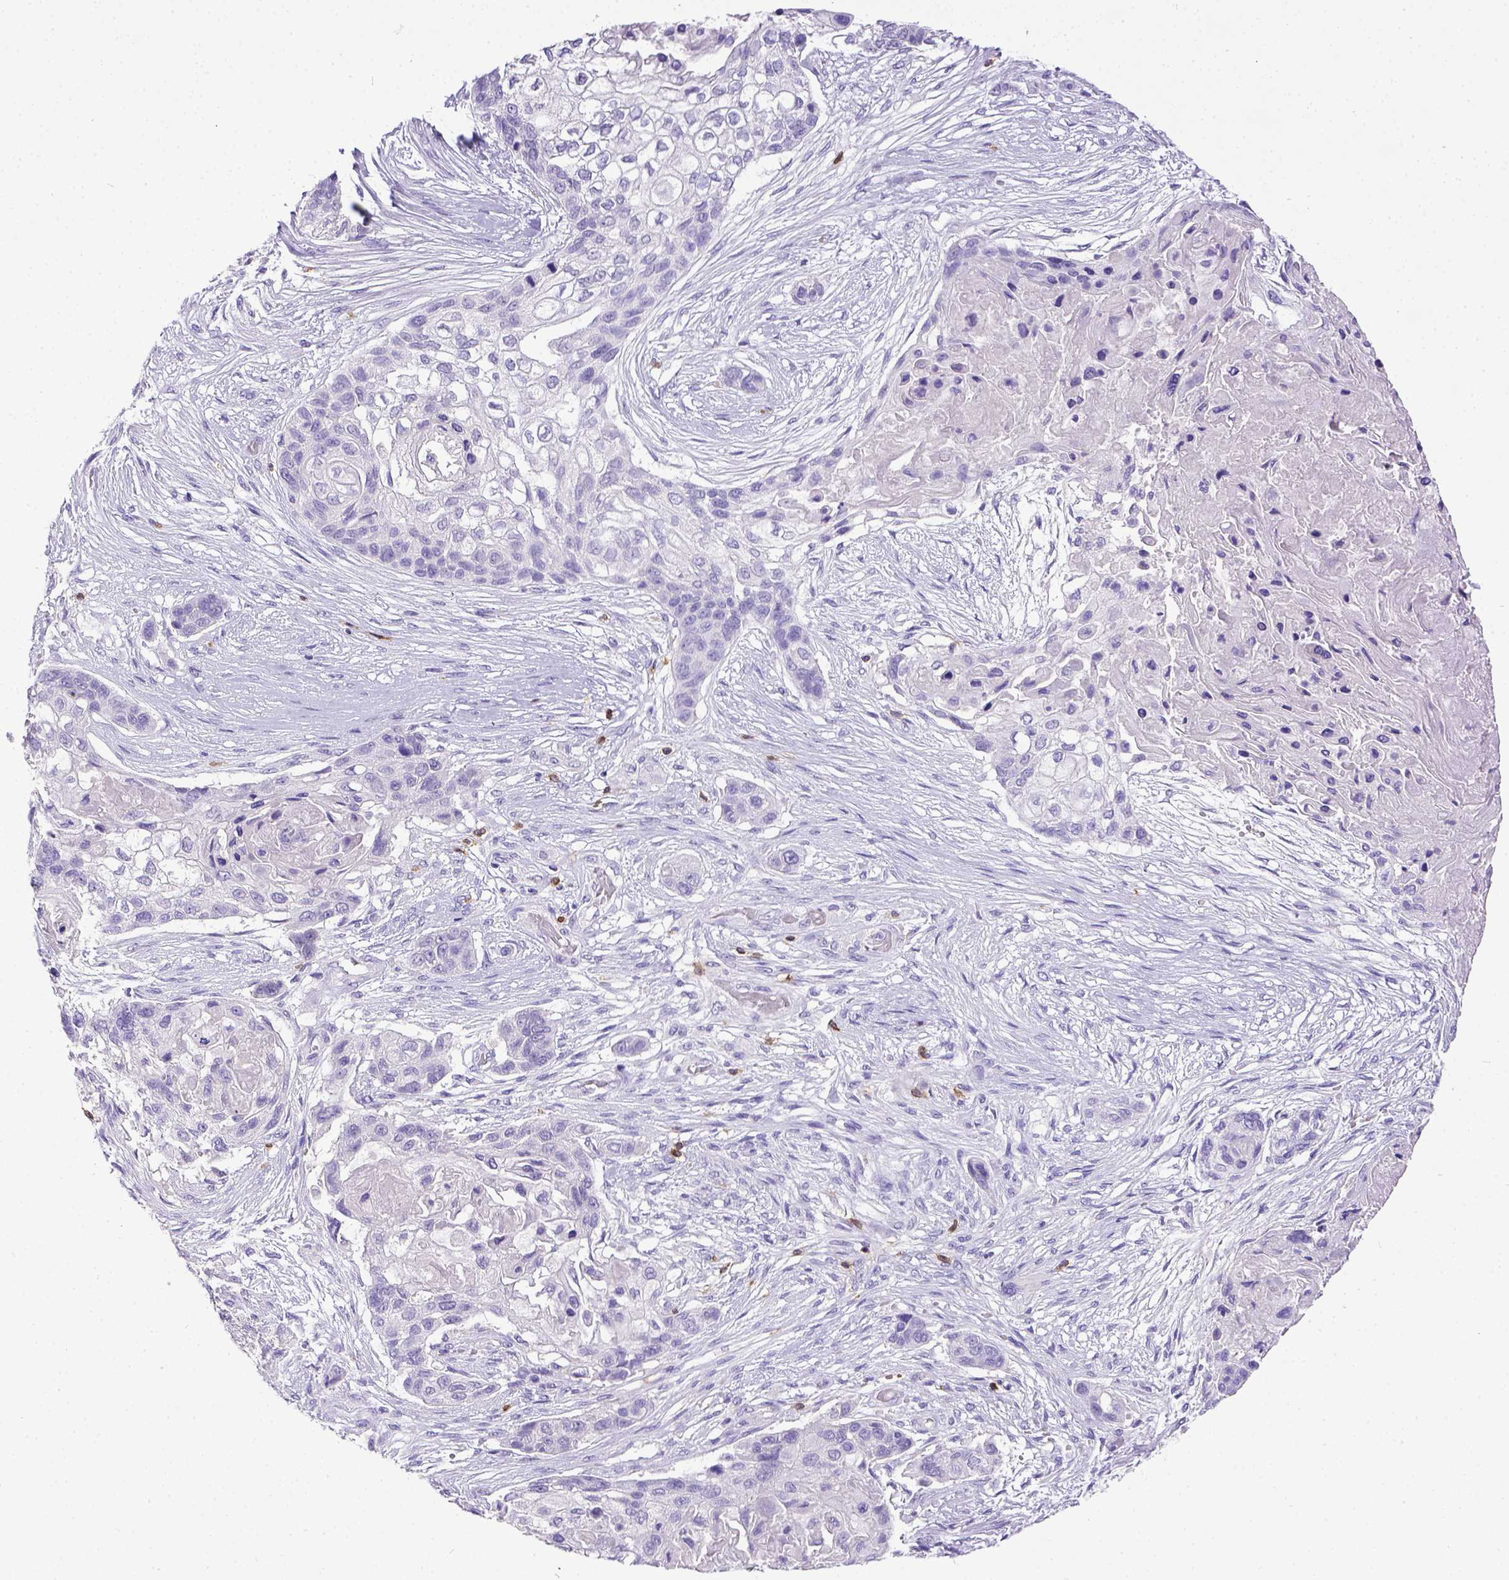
{"staining": {"intensity": "negative", "quantity": "none", "location": "none"}, "tissue": "lung cancer", "cell_type": "Tumor cells", "image_type": "cancer", "snomed": [{"axis": "morphology", "description": "Squamous cell carcinoma, NOS"}, {"axis": "topography", "description": "Lung"}], "caption": "The immunohistochemistry (IHC) micrograph has no significant expression in tumor cells of lung squamous cell carcinoma tissue.", "gene": "CD3E", "patient": {"sex": "male", "age": 69}}